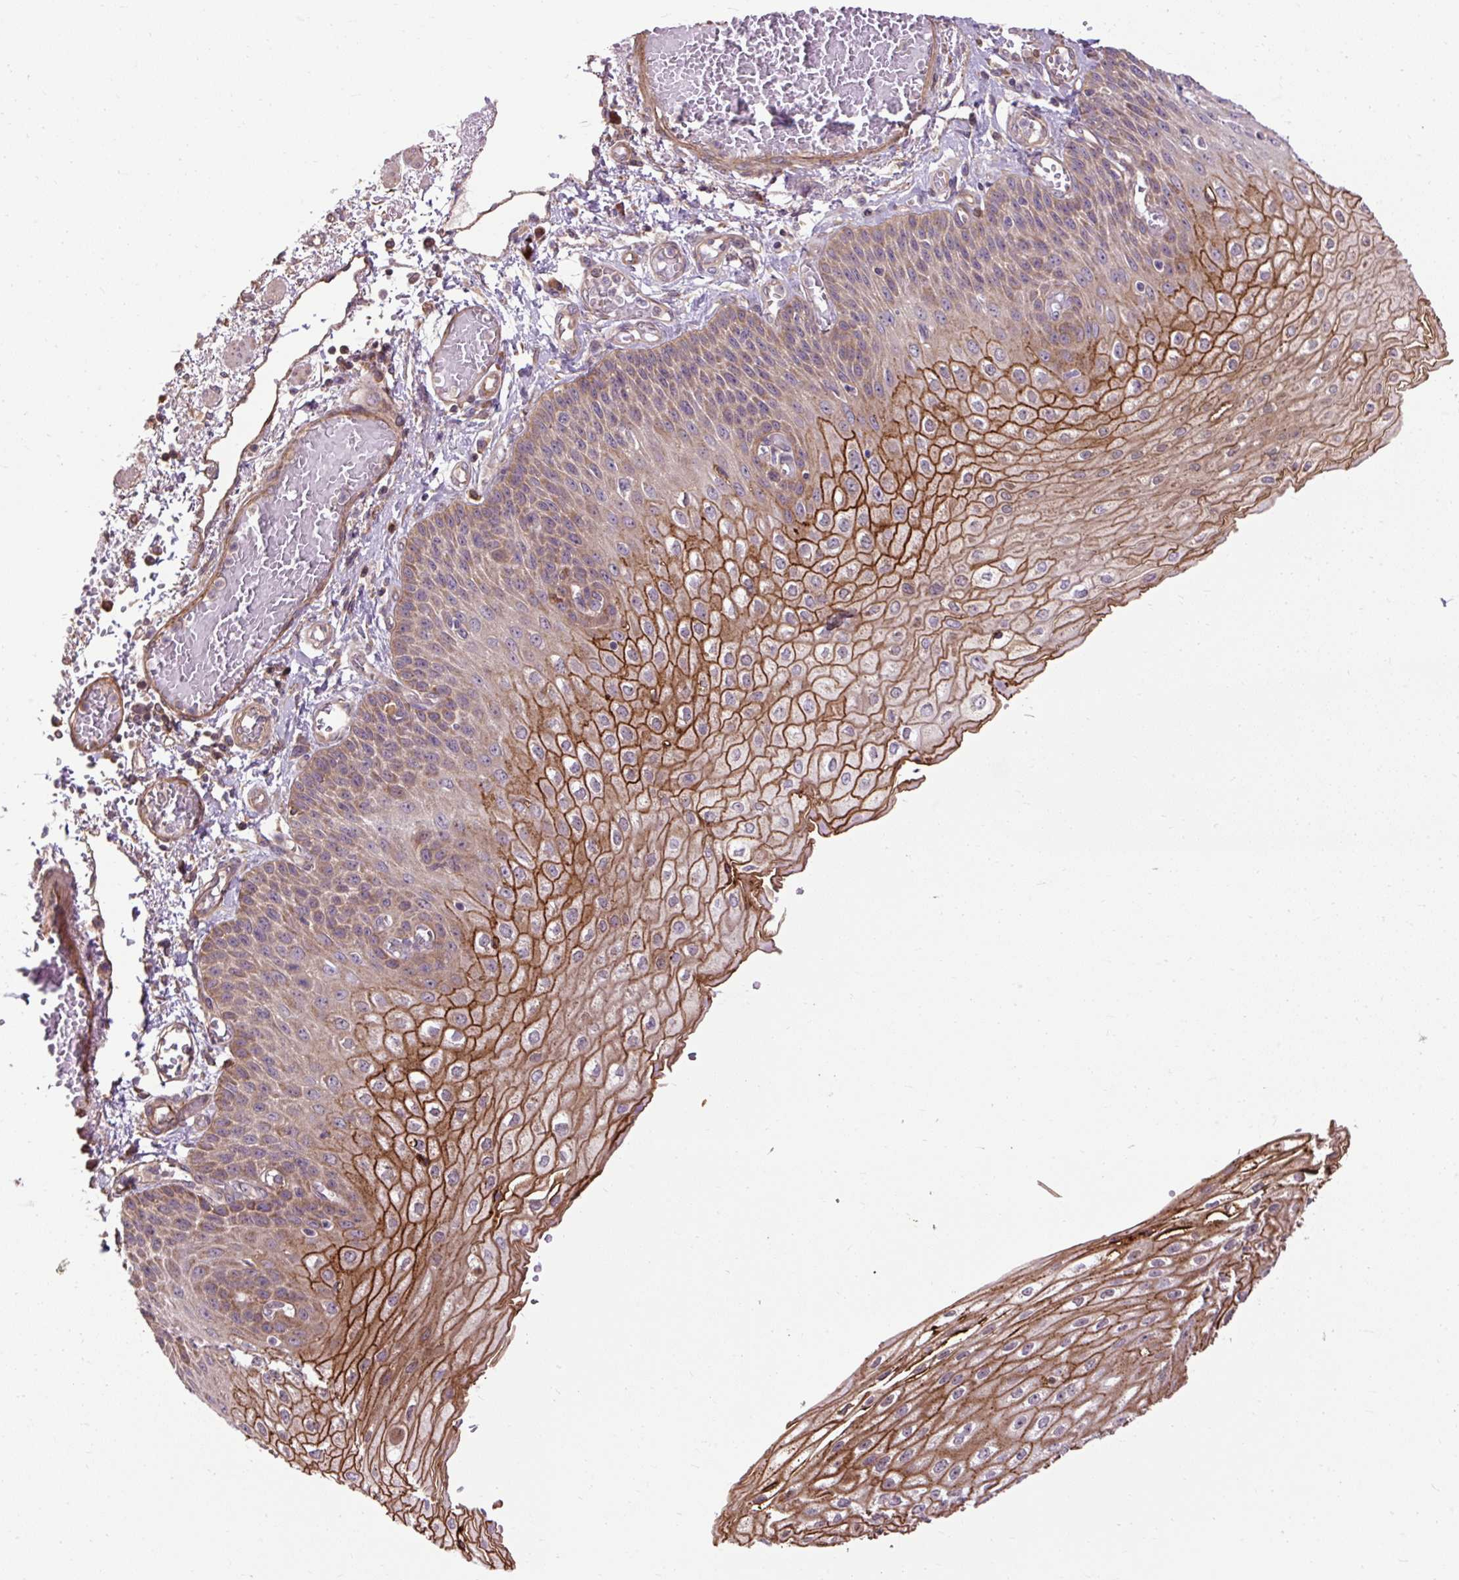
{"staining": {"intensity": "moderate", "quantity": ">75%", "location": "cytoplasmic/membranous,nuclear"}, "tissue": "esophagus", "cell_type": "Squamous epithelial cells", "image_type": "normal", "snomed": [{"axis": "morphology", "description": "Normal tissue, NOS"}, {"axis": "morphology", "description": "Adenocarcinoma, NOS"}, {"axis": "topography", "description": "Esophagus"}], "caption": "DAB immunohistochemical staining of unremarkable esophagus demonstrates moderate cytoplasmic/membranous,nuclear protein positivity in approximately >75% of squamous epithelial cells. The staining is performed using DAB brown chromogen to label protein expression. The nuclei are counter-stained blue using hematoxylin.", "gene": "FLRT1", "patient": {"sex": "male", "age": 81}}